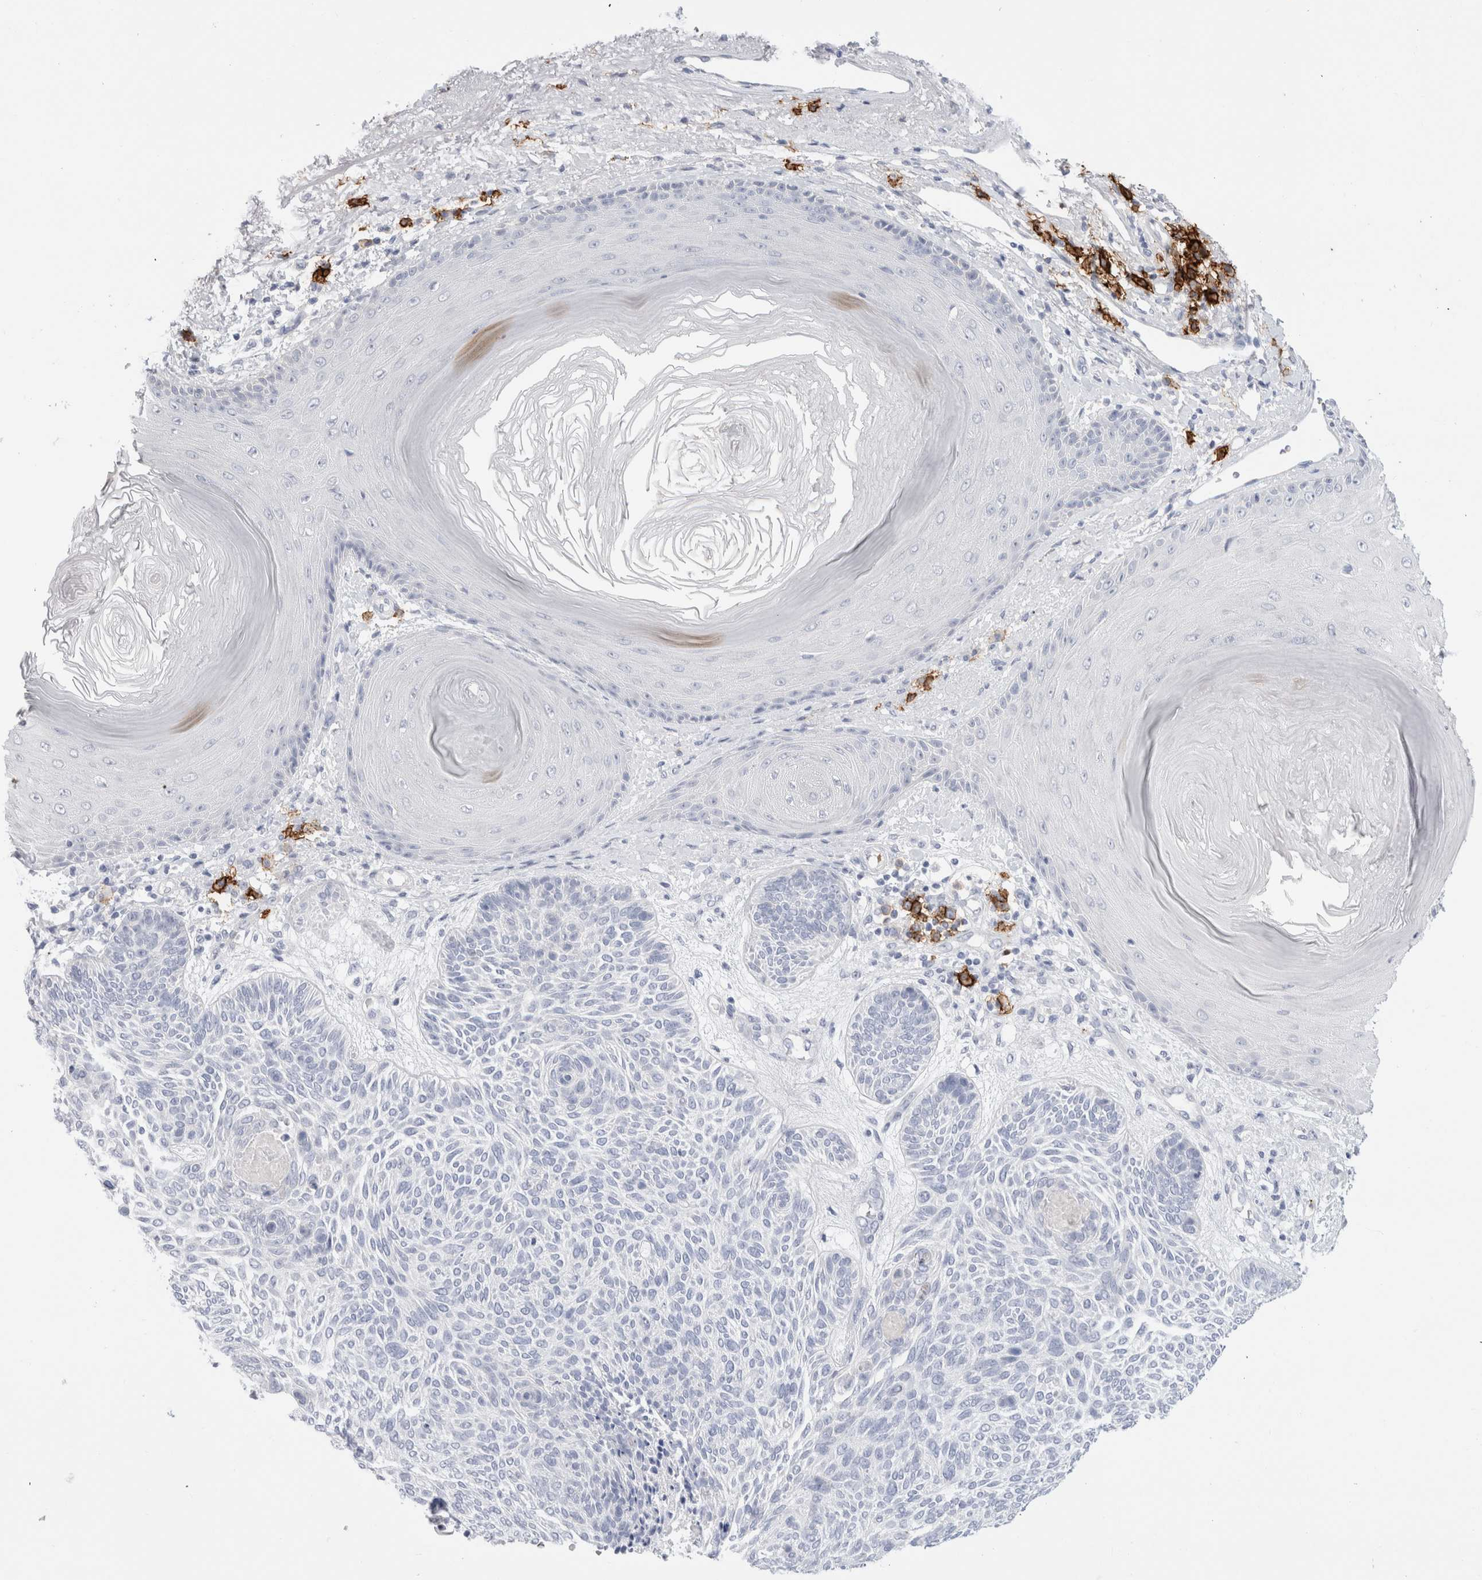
{"staining": {"intensity": "negative", "quantity": "none", "location": "none"}, "tissue": "skin cancer", "cell_type": "Tumor cells", "image_type": "cancer", "snomed": [{"axis": "morphology", "description": "Basal cell carcinoma"}, {"axis": "topography", "description": "Skin"}], "caption": "Immunohistochemistry (IHC) photomicrograph of neoplastic tissue: skin cancer stained with DAB demonstrates no significant protein positivity in tumor cells.", "gene": "CD38", "patient": {"sex": "male", "age": 55}}